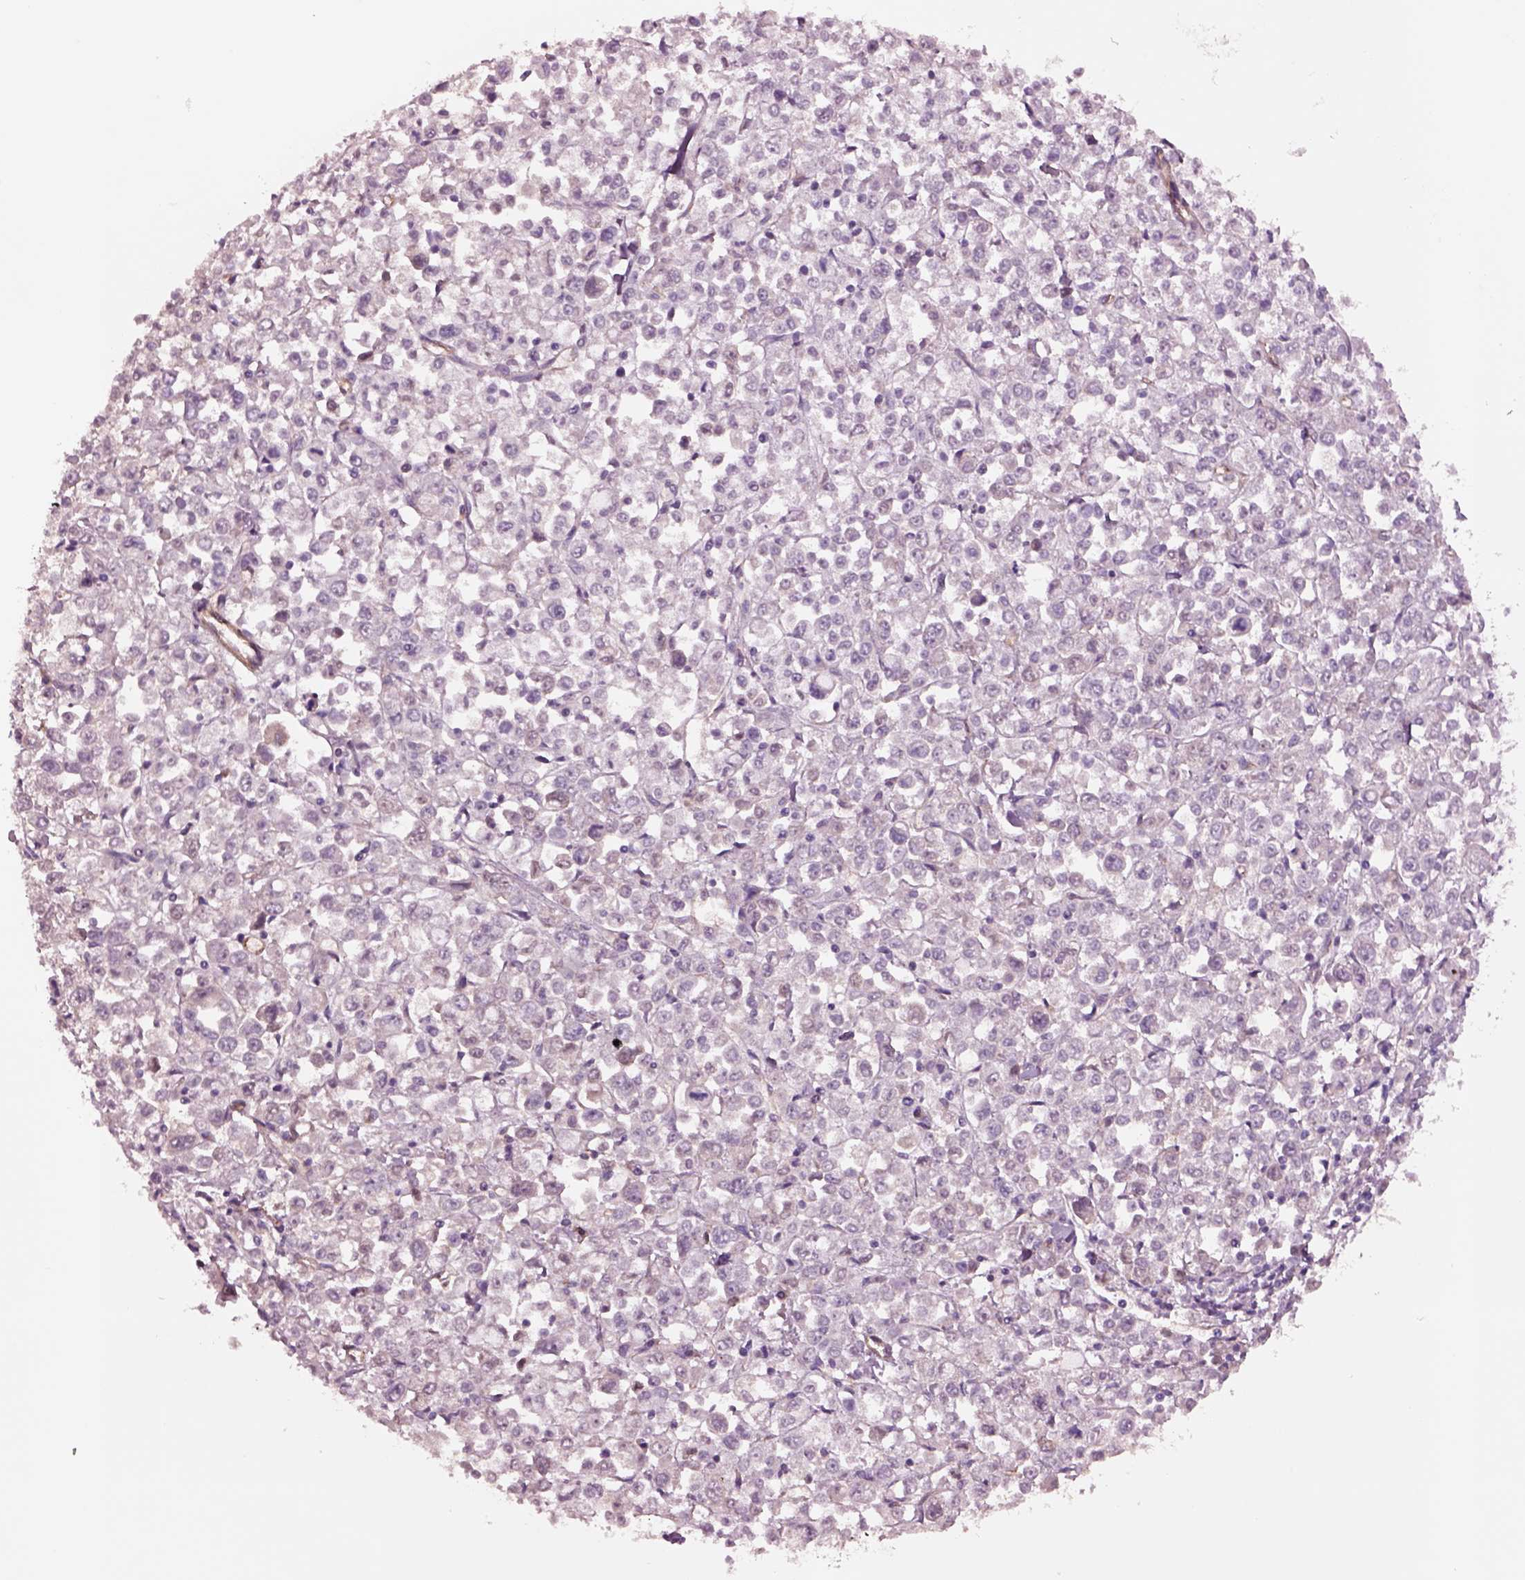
{"staining": {"intensity": "negative", "quantity": "none", "location": "none"}, "tissue": "stomach cancer", "cell_type": "Tumor cells", "image_type": "cancer", "snomed": [{"axis": "morphology", "description": "Adenocarcinoma, NOS"}, {"axis": "topography", "description": "Stomach, upper"}], "caption": "There is no significant positivity in tumor cells of stomach cancer. (IHC, brightfield microscopy, high magnification).", "gene": "HTR1B", "patient": {"sex": "male", "age": 70}}